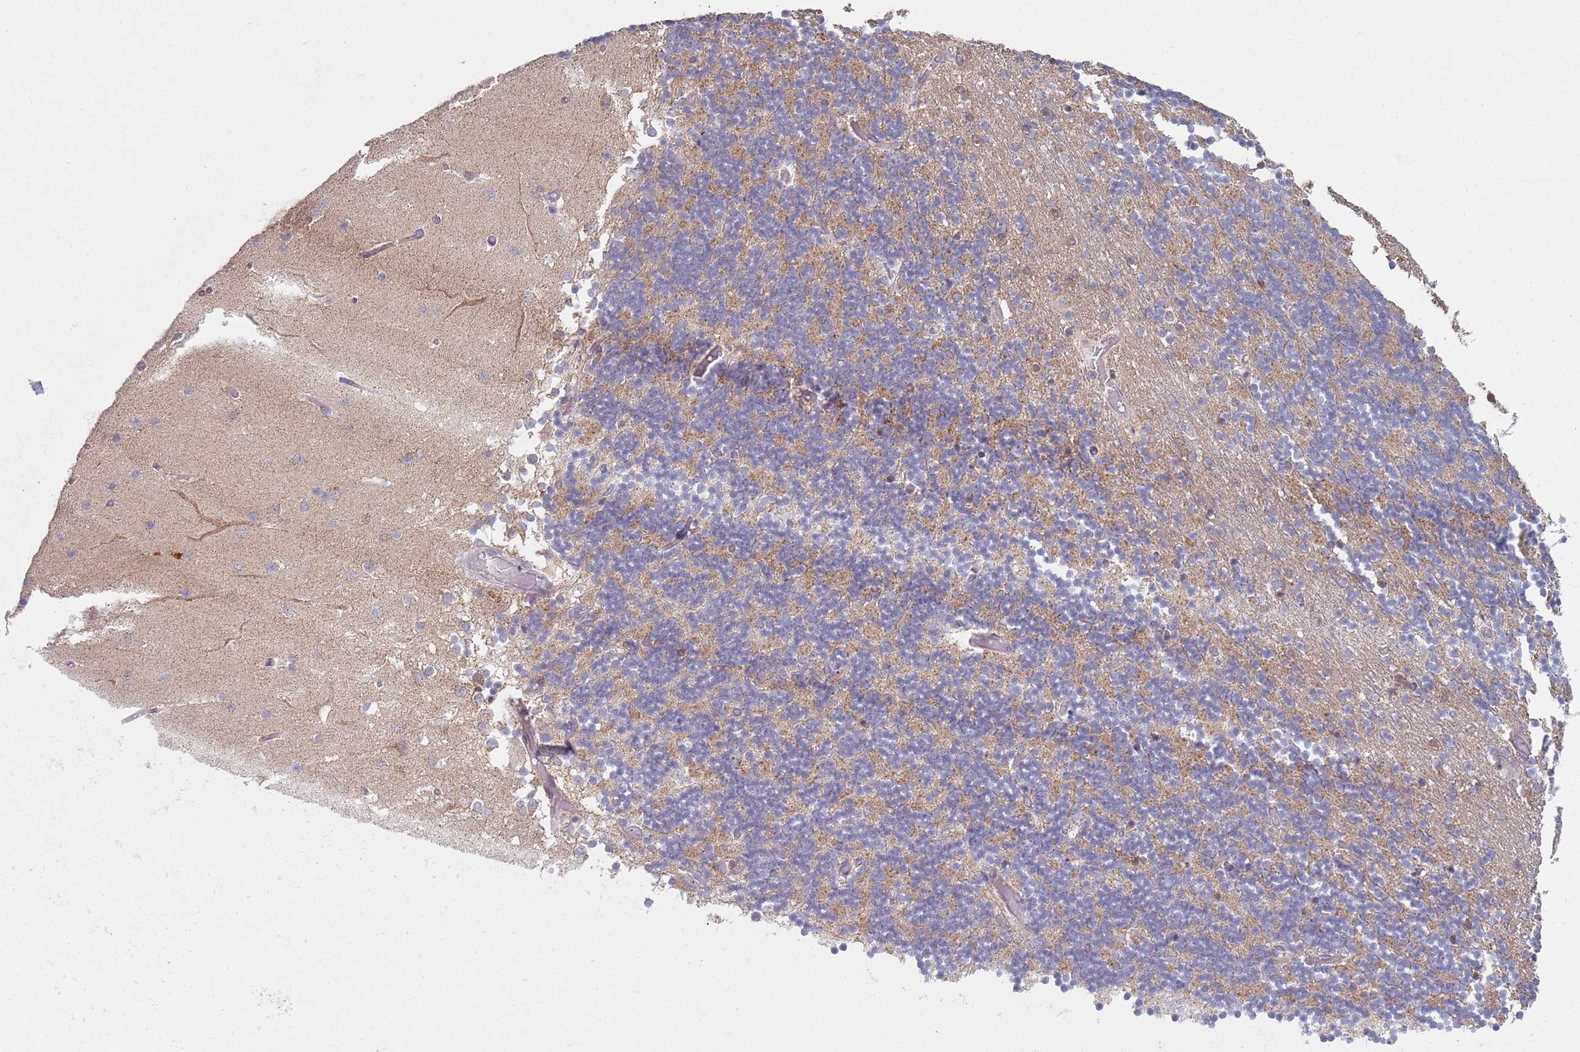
{"staining": {"intensity": "negative", "quantity": "none", "location": "none"}, "tissue": "caudate", "cell_type": "Glial cells", "image_type": "normal", "snomed": [{"axis": "morphology", "description": "Normal tissue, NOS"}, {"axis": "topography", "description": "Lateral ventricle wall"}], "caption": "High magnification brightfield microscopy of benign caudate stained with DAB (3,3'-diaminobenzidine) (brown) and counterstained with hematoxylin (blue): glial cells show no significant staining. Brightfield microscopy of IHC stained with DAB (3,3'-diaminobenzidine) (brown) and hematoxylin (blue), captured at high magnification.", "gene": "SMARCAL1", "patient": {"sex": "male", "age": 37}}